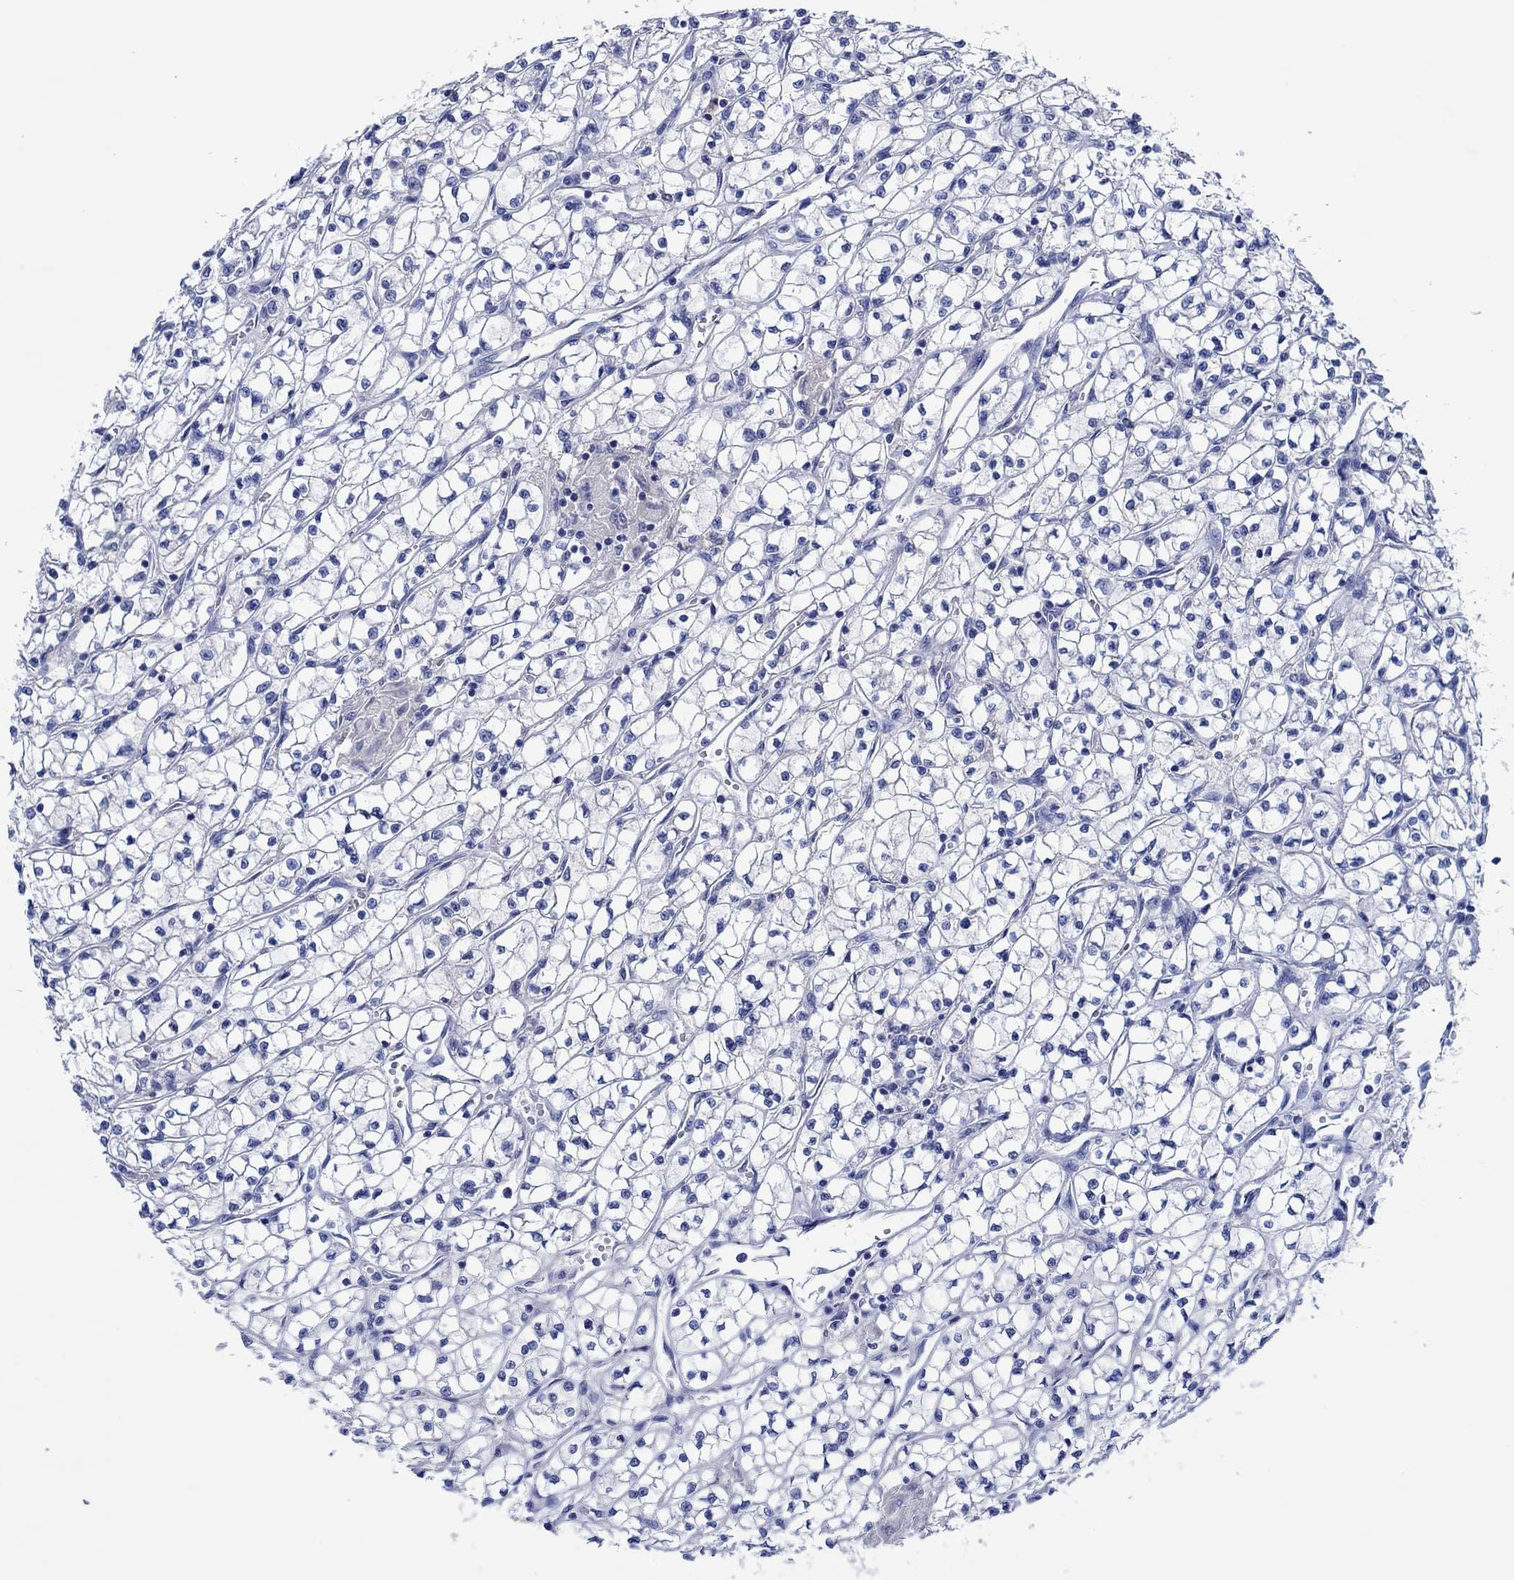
{"staining": {"intensity": "negative", "quantity": "none", "location": "none"}, "tissue": "renal cancer", "cell_type": "Tumor cells", "image_type": "cancer", "snomed": [{"axis": "morphology", "description": "Adenocarcinoma, NOS"}, {"axis": "topography", "description": "Kidney"}], "caption": "The IHC photomicrograph has no significant staining in tumor cells of renal cancer tissue.", "gene": "CPNE6", "patient": {"sex": "female", "age": 64}}